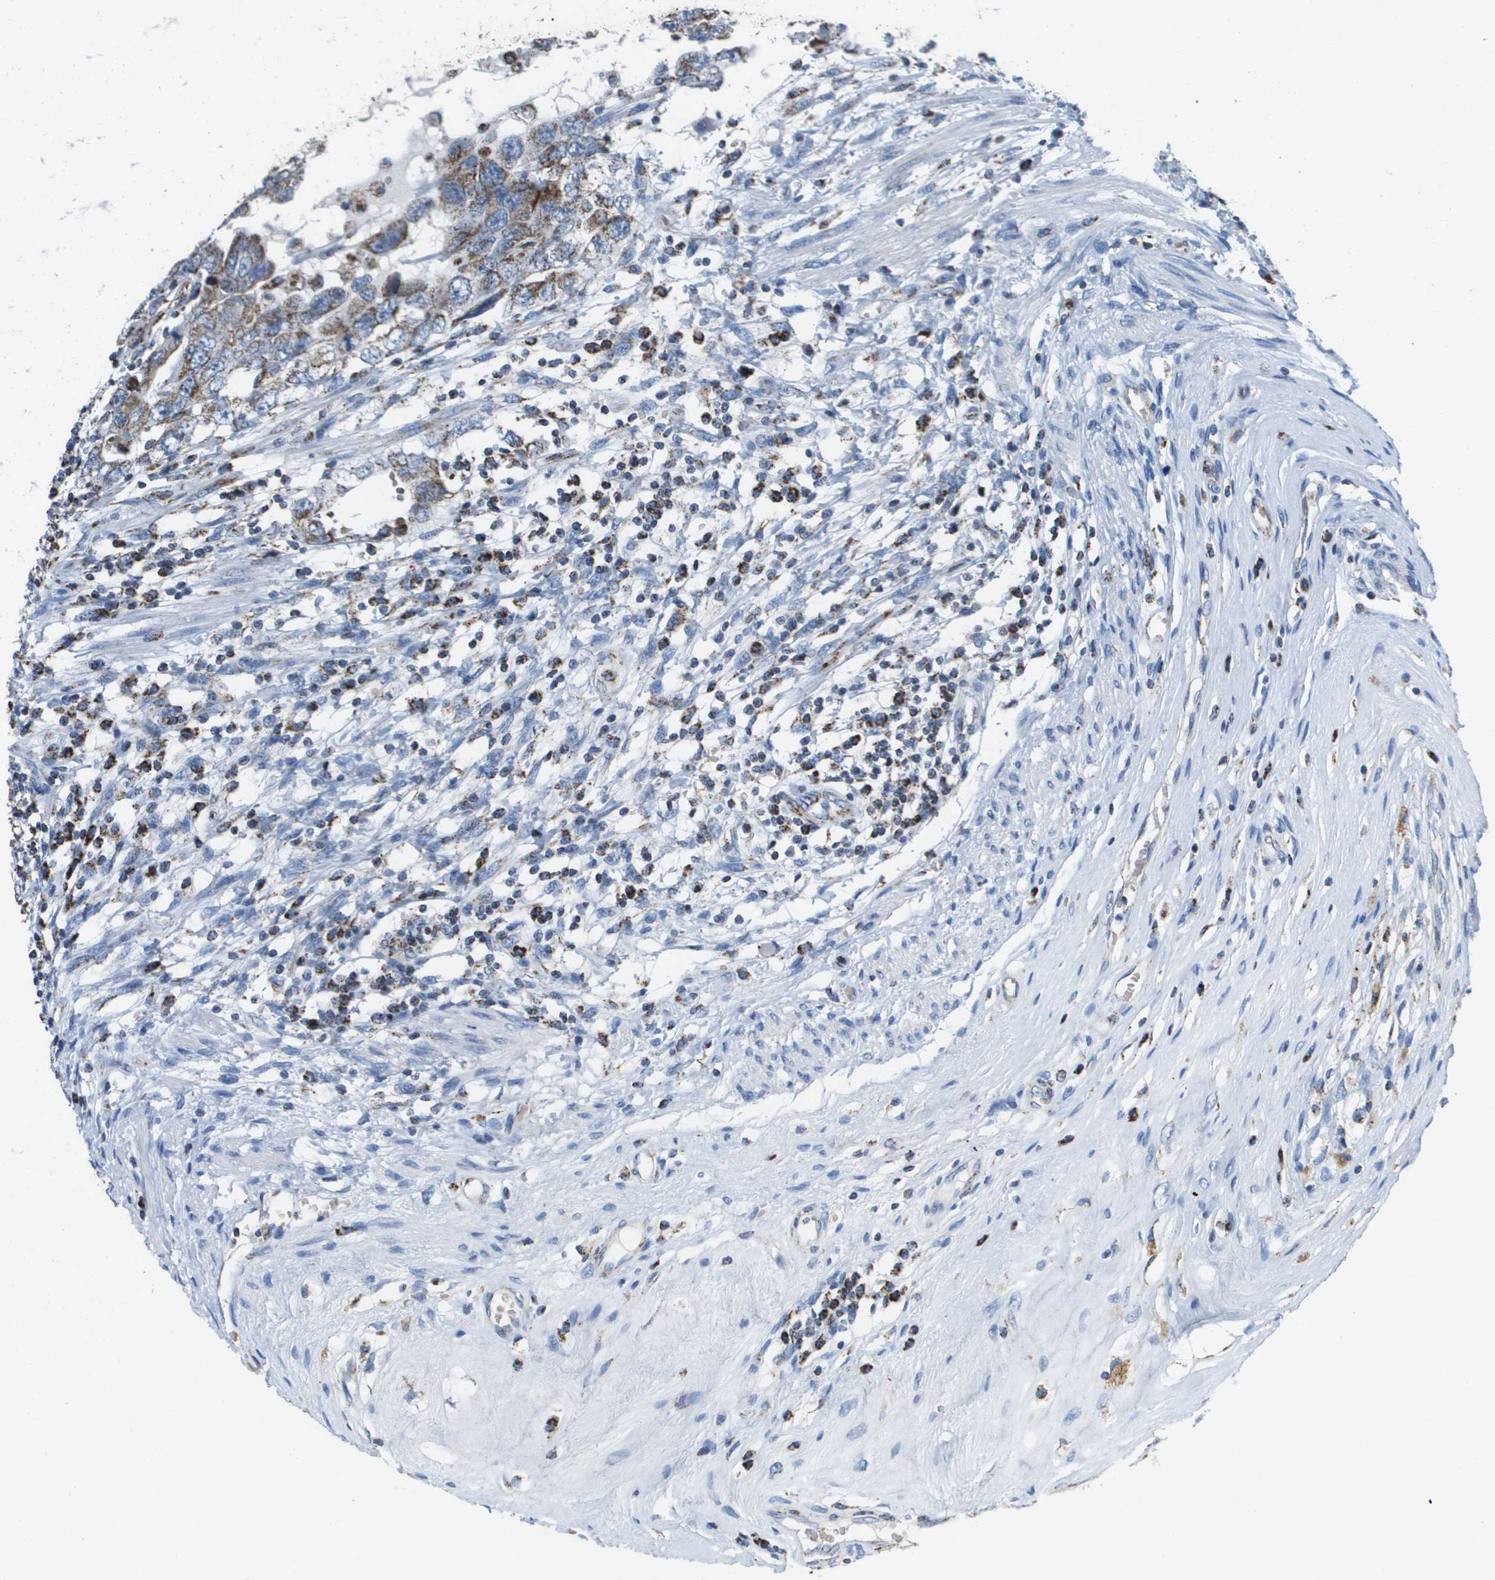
{"staining": {"intensity": "strong", "quantity": ">75%", "location": "cytoplasmic/membranous"}, "tissue": "testis cancer", "cell_type": "Tumor cells", "image_type": "cancer", "snomed": [{"axis": "morphology", "description": "Carcinoma, Embryonal, NOS"}, {"axis": "topography", "description": "Testis"}], "caption": "Testis cancer (embryonal carcinoma) tissue reveals strong cytoplasmic/membranous expression in approximately >75% of tumor cells", "gene": "ATP5F1B", "patient": {"sex": "male", "age": 26}}